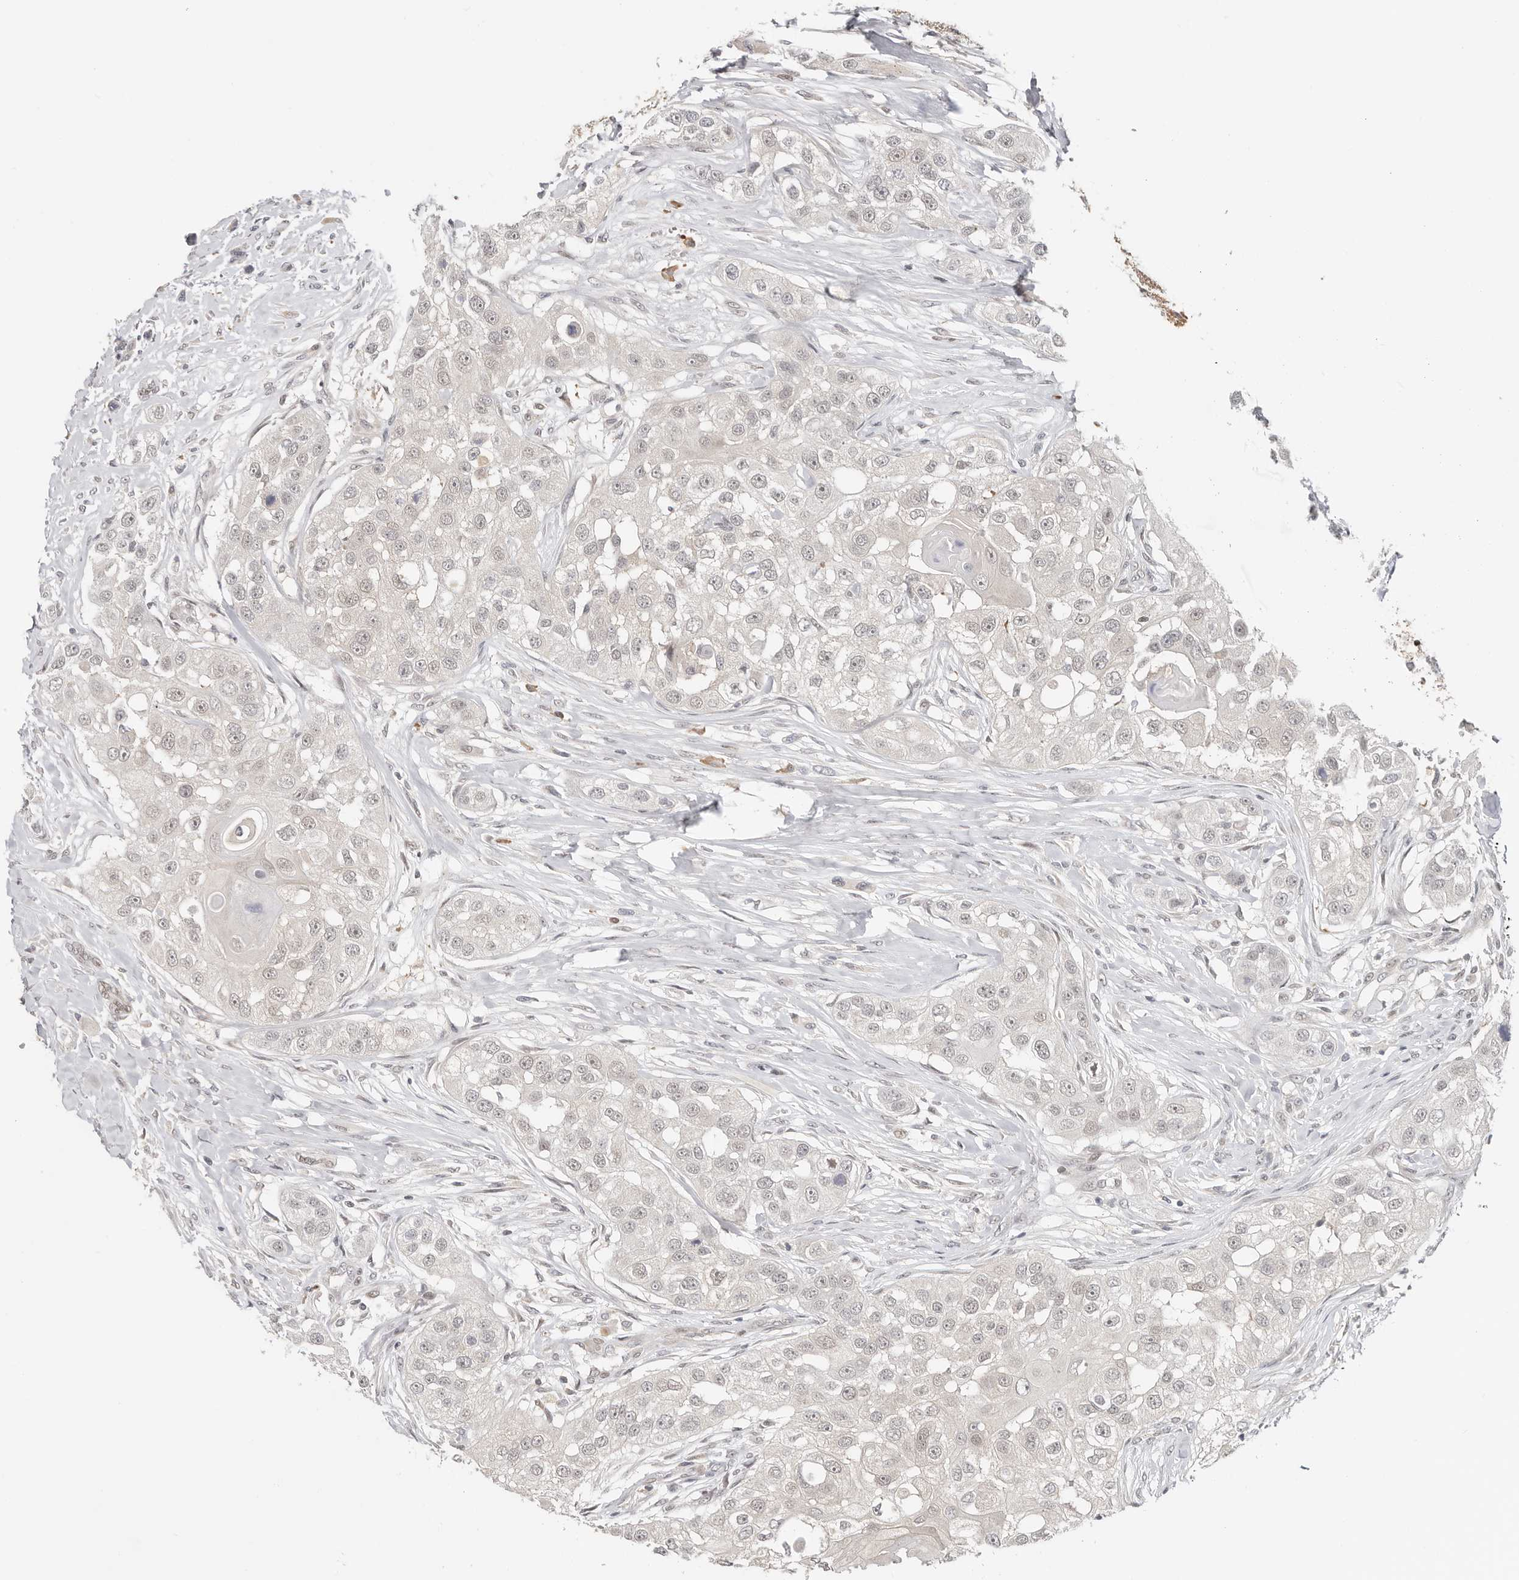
{"staining": {"intensity": "negative", "quantity": "none", "location": "none"}, "tissue": "head and neck cancer", "cell_type": "Tumor cells", "image_type": "cancer", "snomed": [{"axis": "morphology", "description": "Normal tissue, NOS"}, {"axis": "morphology", "description": "Squamous cell carcinoma, NOS"}, {"axis": "topography", "description": "Skeletal muscle"}, {"axis": "topography", "description": "Head-Neck"}], "caption": "DAB immunohistochemical staining of human squamous cell carcinoma (head and neck) displays no significant expression in tumor cells.", "gene": "LARP7", "patient": {"sex": "male", "age": 51}}